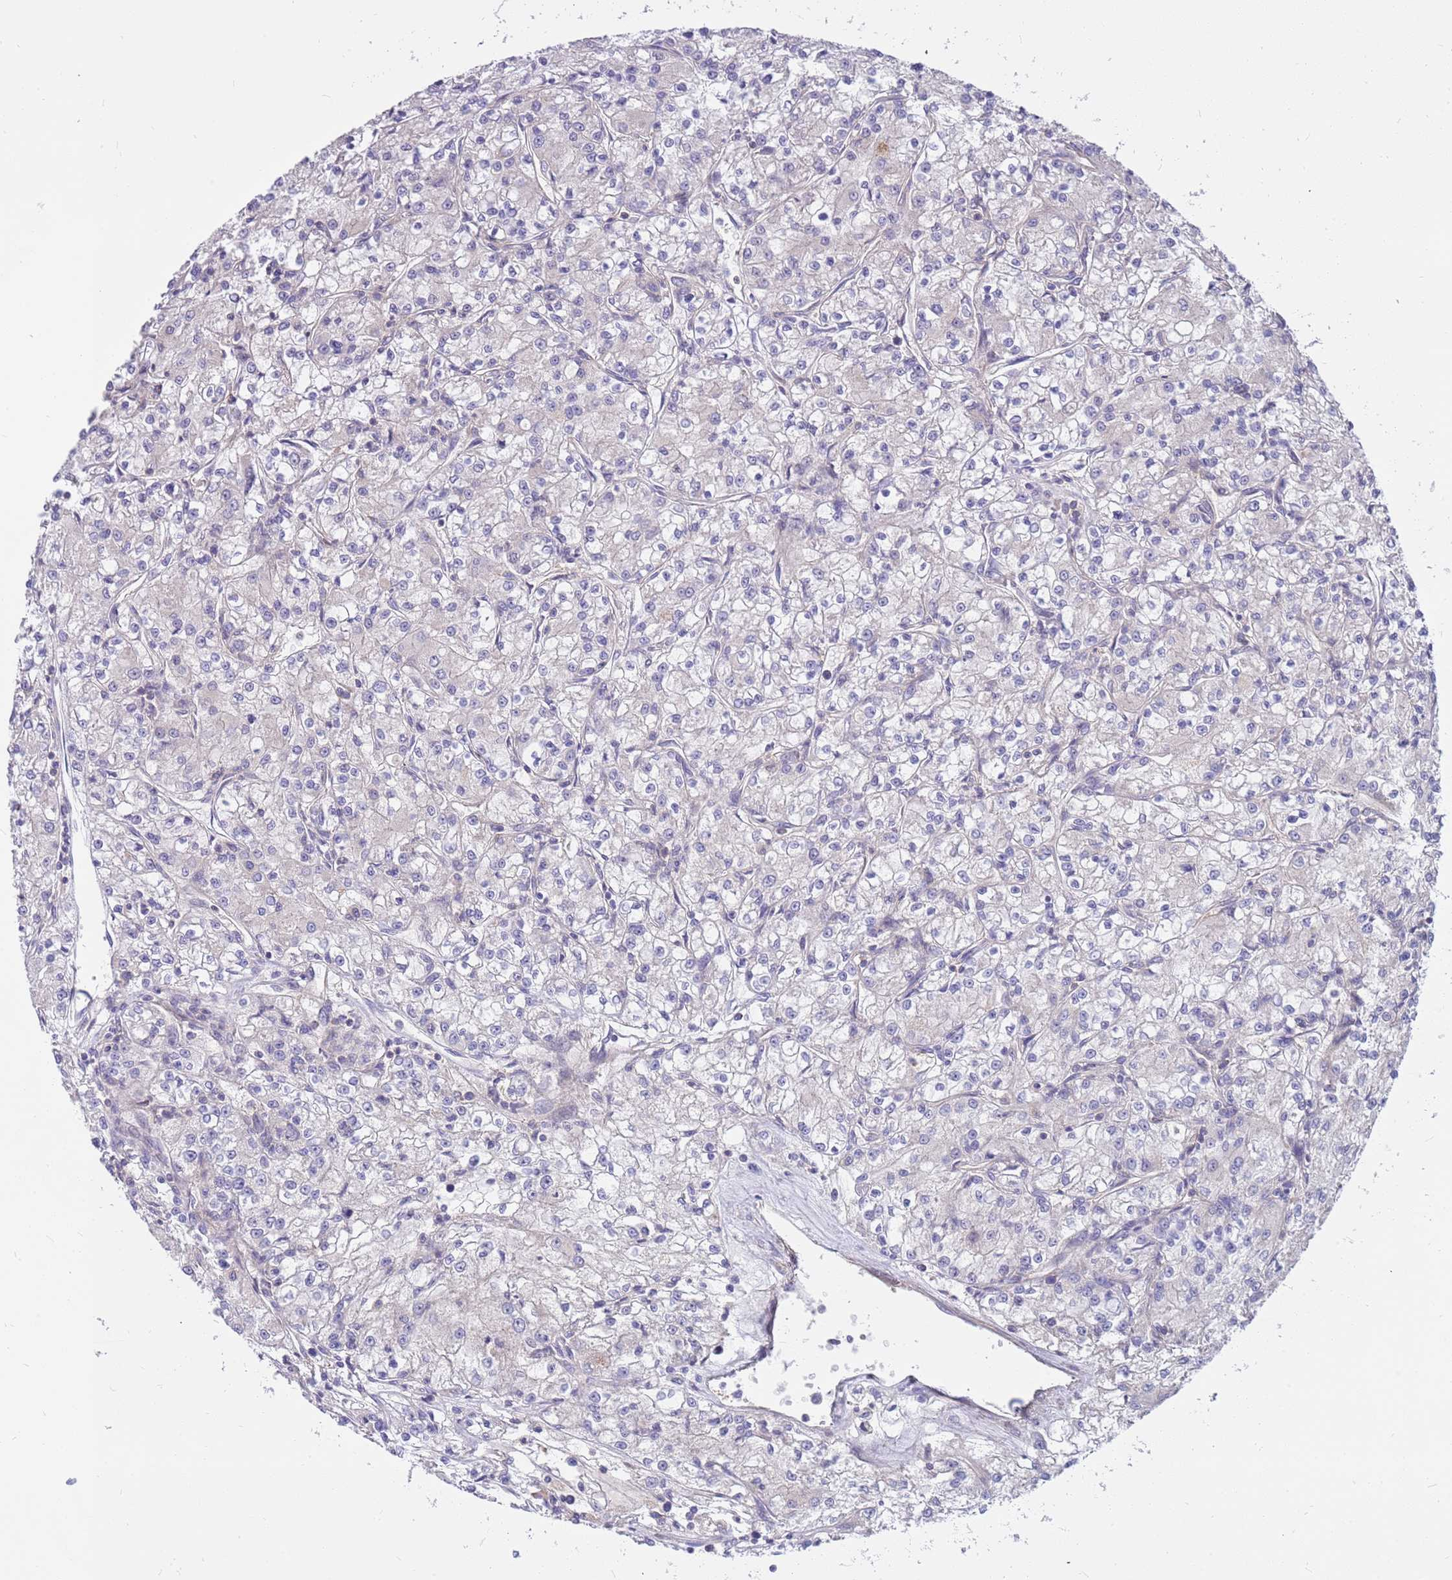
{"staining": {"intensity": "negative", "quantity": "none", "location": "none"}, "tissue": "renal cancer", "cell_type": "Tumor cells", "image_type": "cancer", "snomed": [{"axis": "morphology", "description": "Adenocarcinoma, NOS"}, {"axis": "topography", "description": "Kidney"}], "caption": "Tumor cells are negative for protein expression in human adenocarcinoma (renal).", "gene": "MVD", "patient": {"sex": "female", "age": 59}}